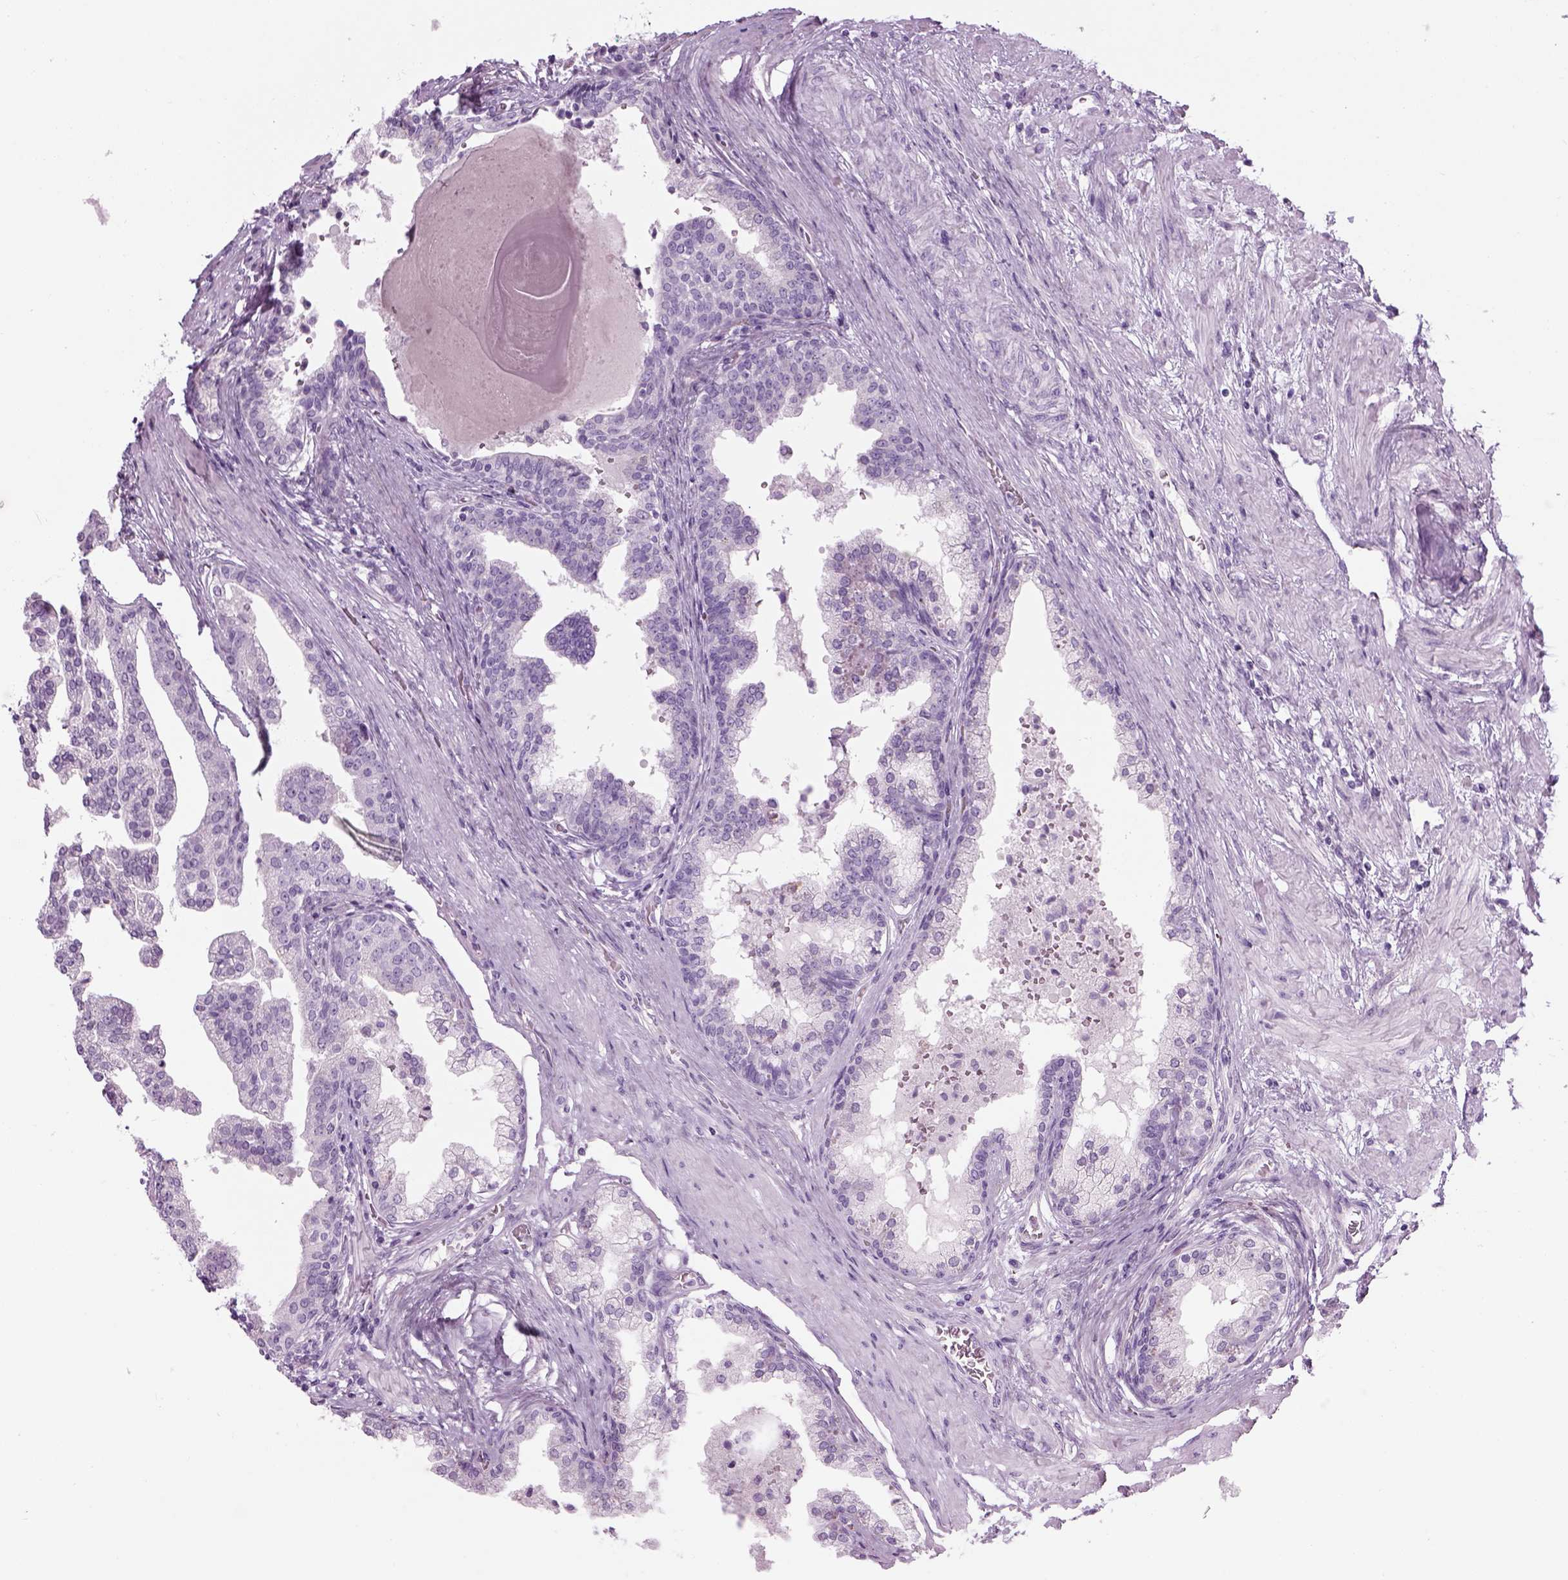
{"staining": {"intensity": "negative", "quantity": "none", "location": "none"}, "tissue": "prostate cancer", "cell_type": "Tumor cells", "image_type": "cancer", "snomed": [{"axis": "morphology", "description": "Adenocarcinoma, NOS"}, {"axis": "topography", "description": "Prostate and seminal vesicle, NOS"}, {"axis": "topography", "description": "Prostate"}], "caption": "A high-resolution micrograph shows immunohistochemistry (IHC) staining of prostate cancer, which displays no significant staining in tumor cells.", "gene": "CIBAR2", "patient": {"sex": "male", "age": 44}}